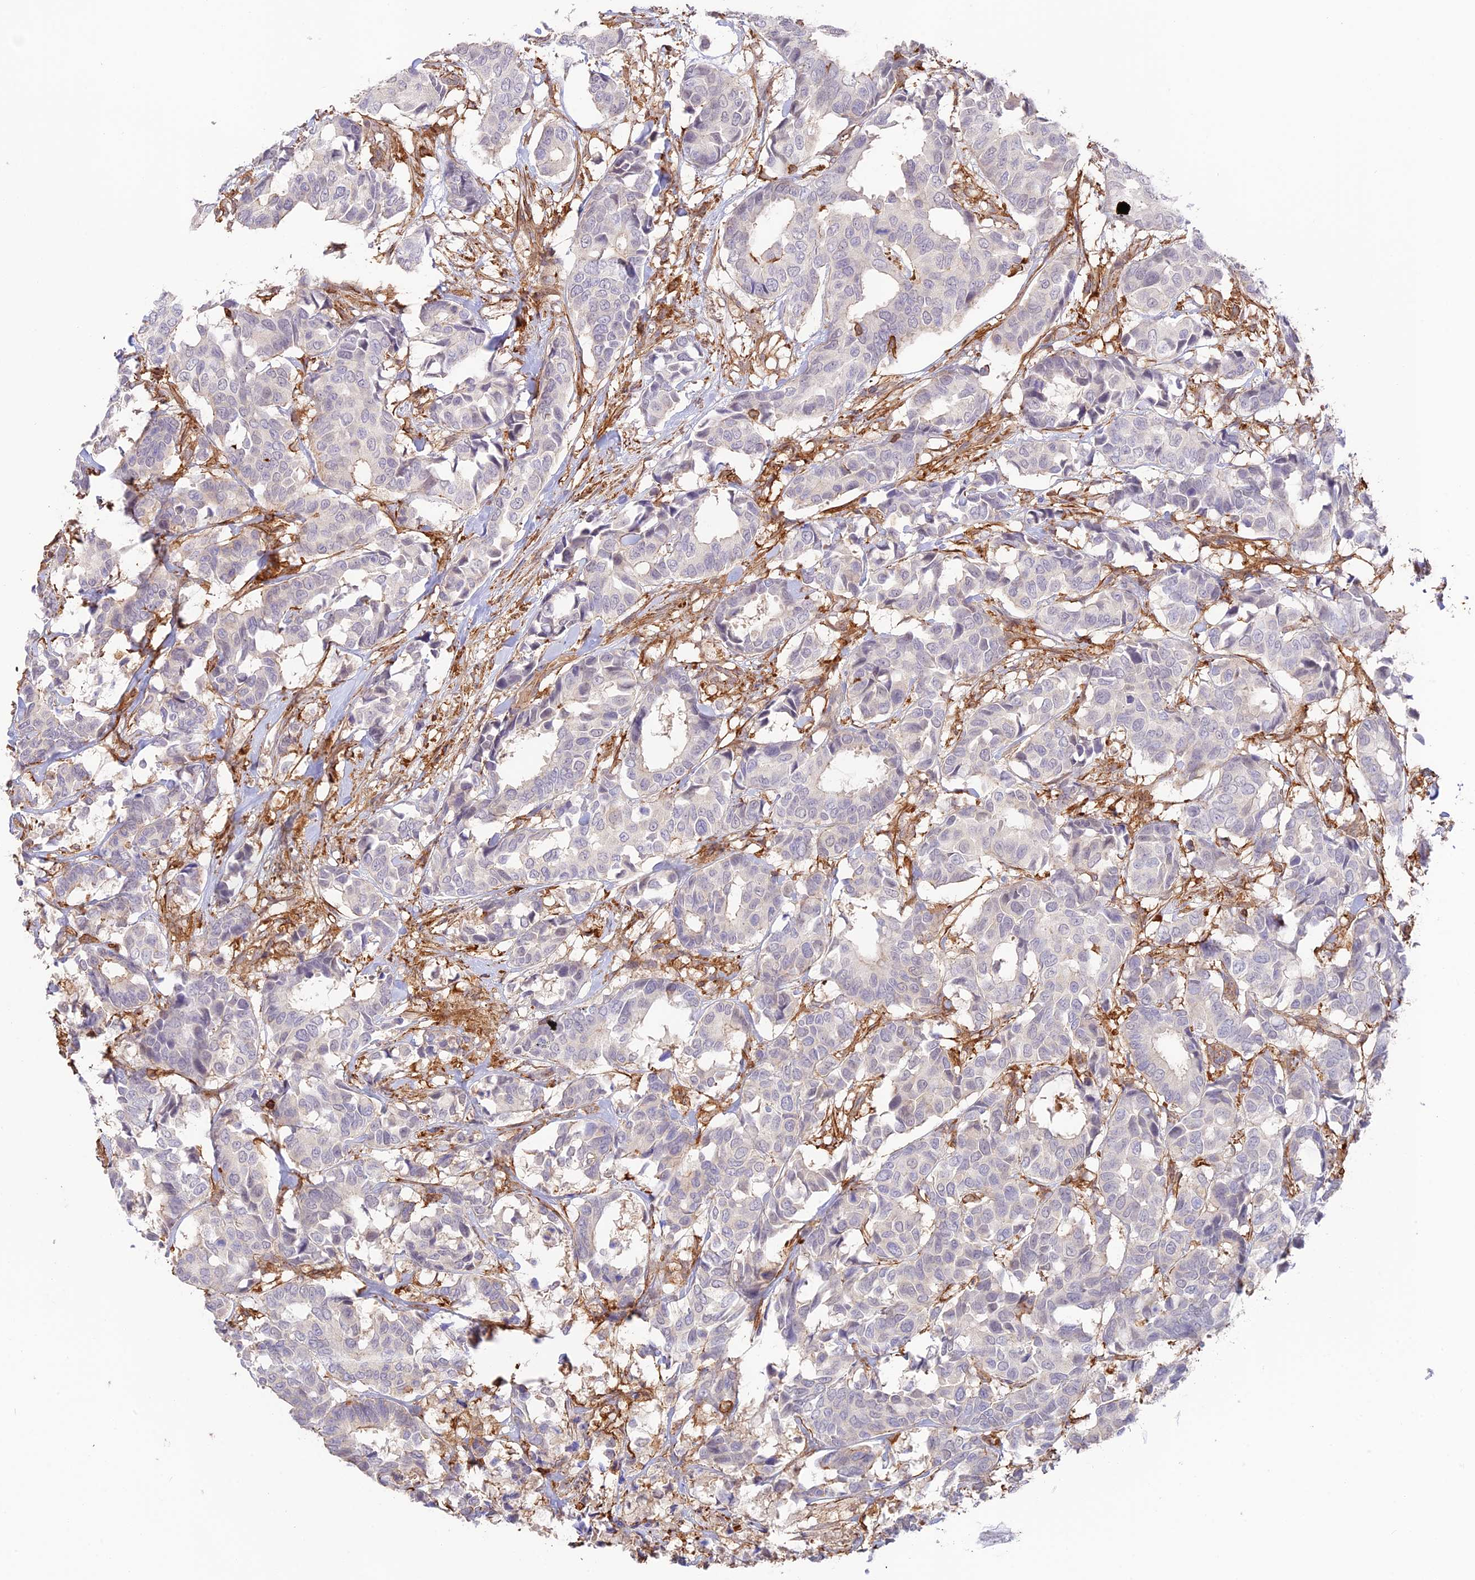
{"staining": {"intensity": "negative", "quantity": "none", "location": "none"}, "tissue": "breast cancer", "cell_type": "Tumor cells", "image_type": "cancer", "snomed": [{"axis": "morphology", "description": "Normal tissue, NOS"}, {"axis": "morphology", "description": "Duct carcinoma"}, {"axis": "topography", "description": "Breast"}], "caption": "High magnification brightfield microscopy of breast intraductal carcinoma stained with DAB (3,3'-diaminobenzidine) (brown) and counterstained with hematoxylin (blue): tumor cells show no significant staining.", "gene": "DENND1C", "patient": {"sex": "female", "age": 87}}